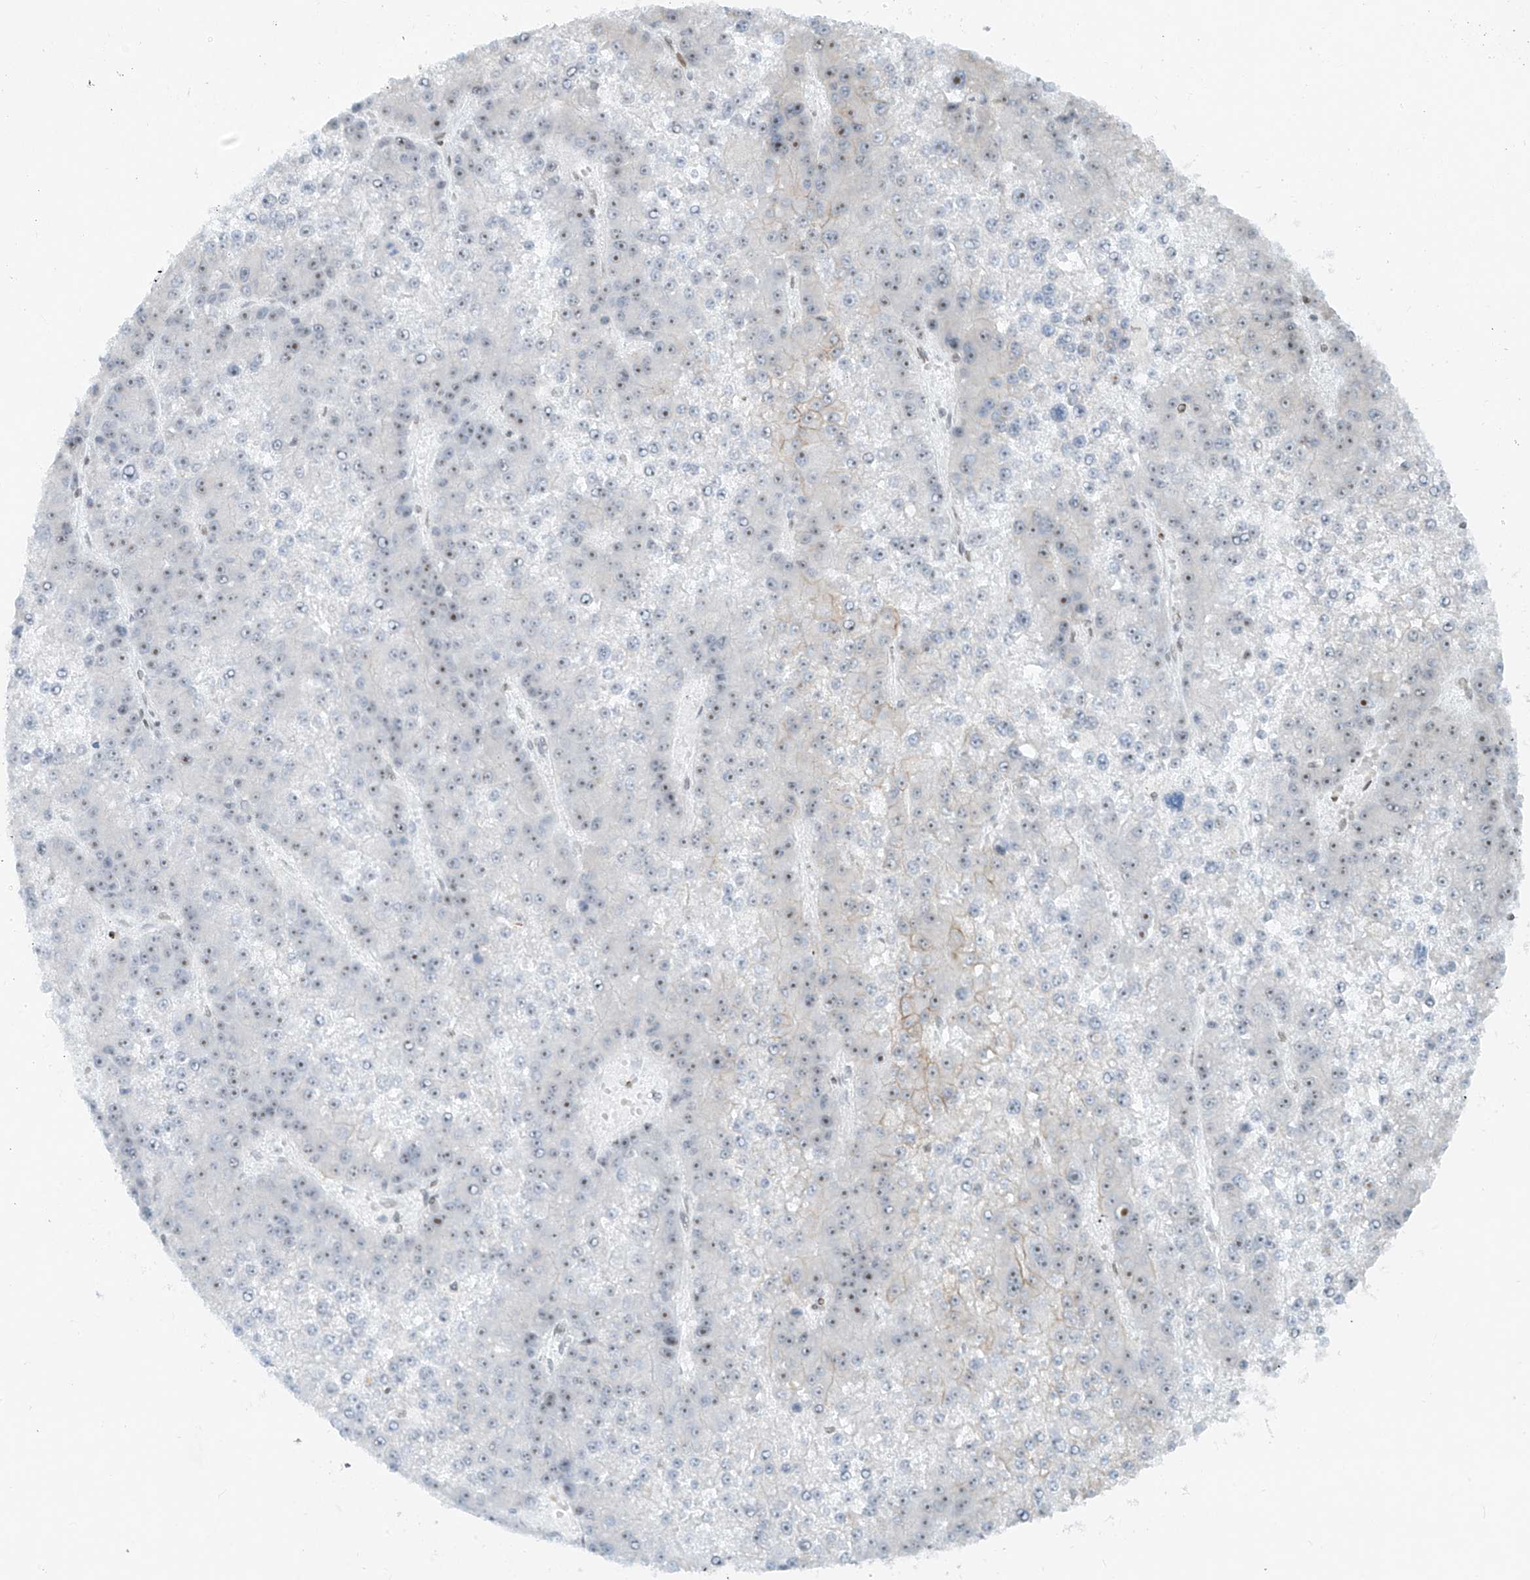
{"staining": {"intensity": "weak", "quantity": "25%-75%", "location": "cytoplasmic/membranous,nuclear"}, "tissue": "liver cancer", "cell_type": "Tumor cells", "image_type": "cancer", "snomed": [{"axis": "morphology", "description": "Carcinoma, Hepatocellular, NOS"}, {"axis": "topography", "description": "Liver"}], "caption": "The immunohistochemical stain labels weak cytoplasmic/membranous and nuclear expression in tumor cells of hepatocellular carcinoma (liver) tissue. The protein is stained brown, and the nuclei are stained in blue (DAB IHC with brightfield microscopy, high magnification).", "gene": "SAMD15", "patient": {"sex": "female", "age": 73}}